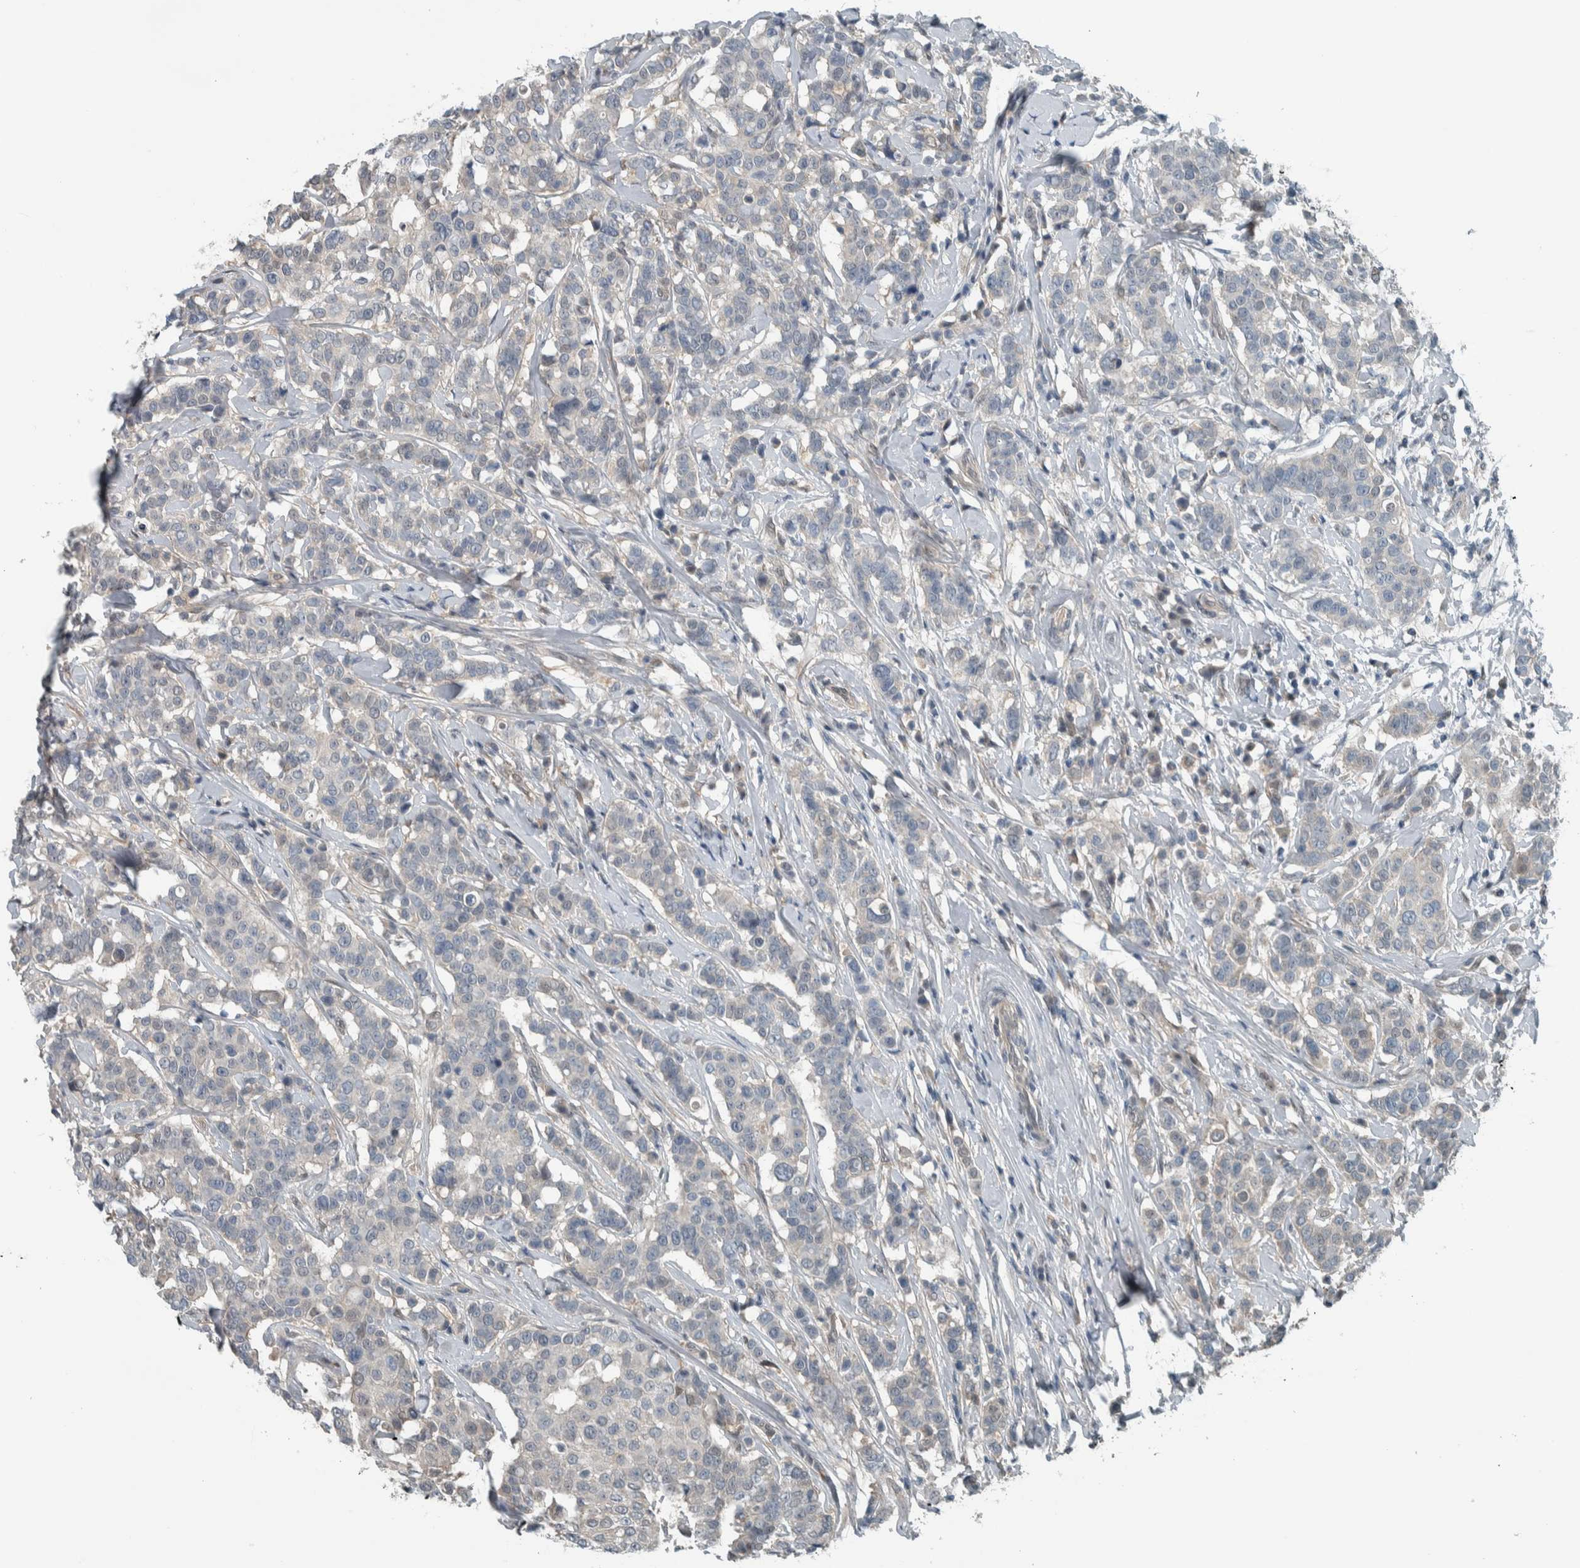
{"staining": {"intensity": "negative", "quantity": "none", "location": "none"}, "tissue": "breast cancer", "cell_type": "Tumor cells", "image_type": "cancer", "snomed": [{"axis": "morphology", "description": "Duct carcinoma"}, {"axis": "topography", "description": "Breast"}], "caption": "Histopathology image shows no significant protein positivity in tumor cells of breast invasive ductal carcinoma.", "gene": "ALAD", "patient": {"sex": "female", "age": 27}}